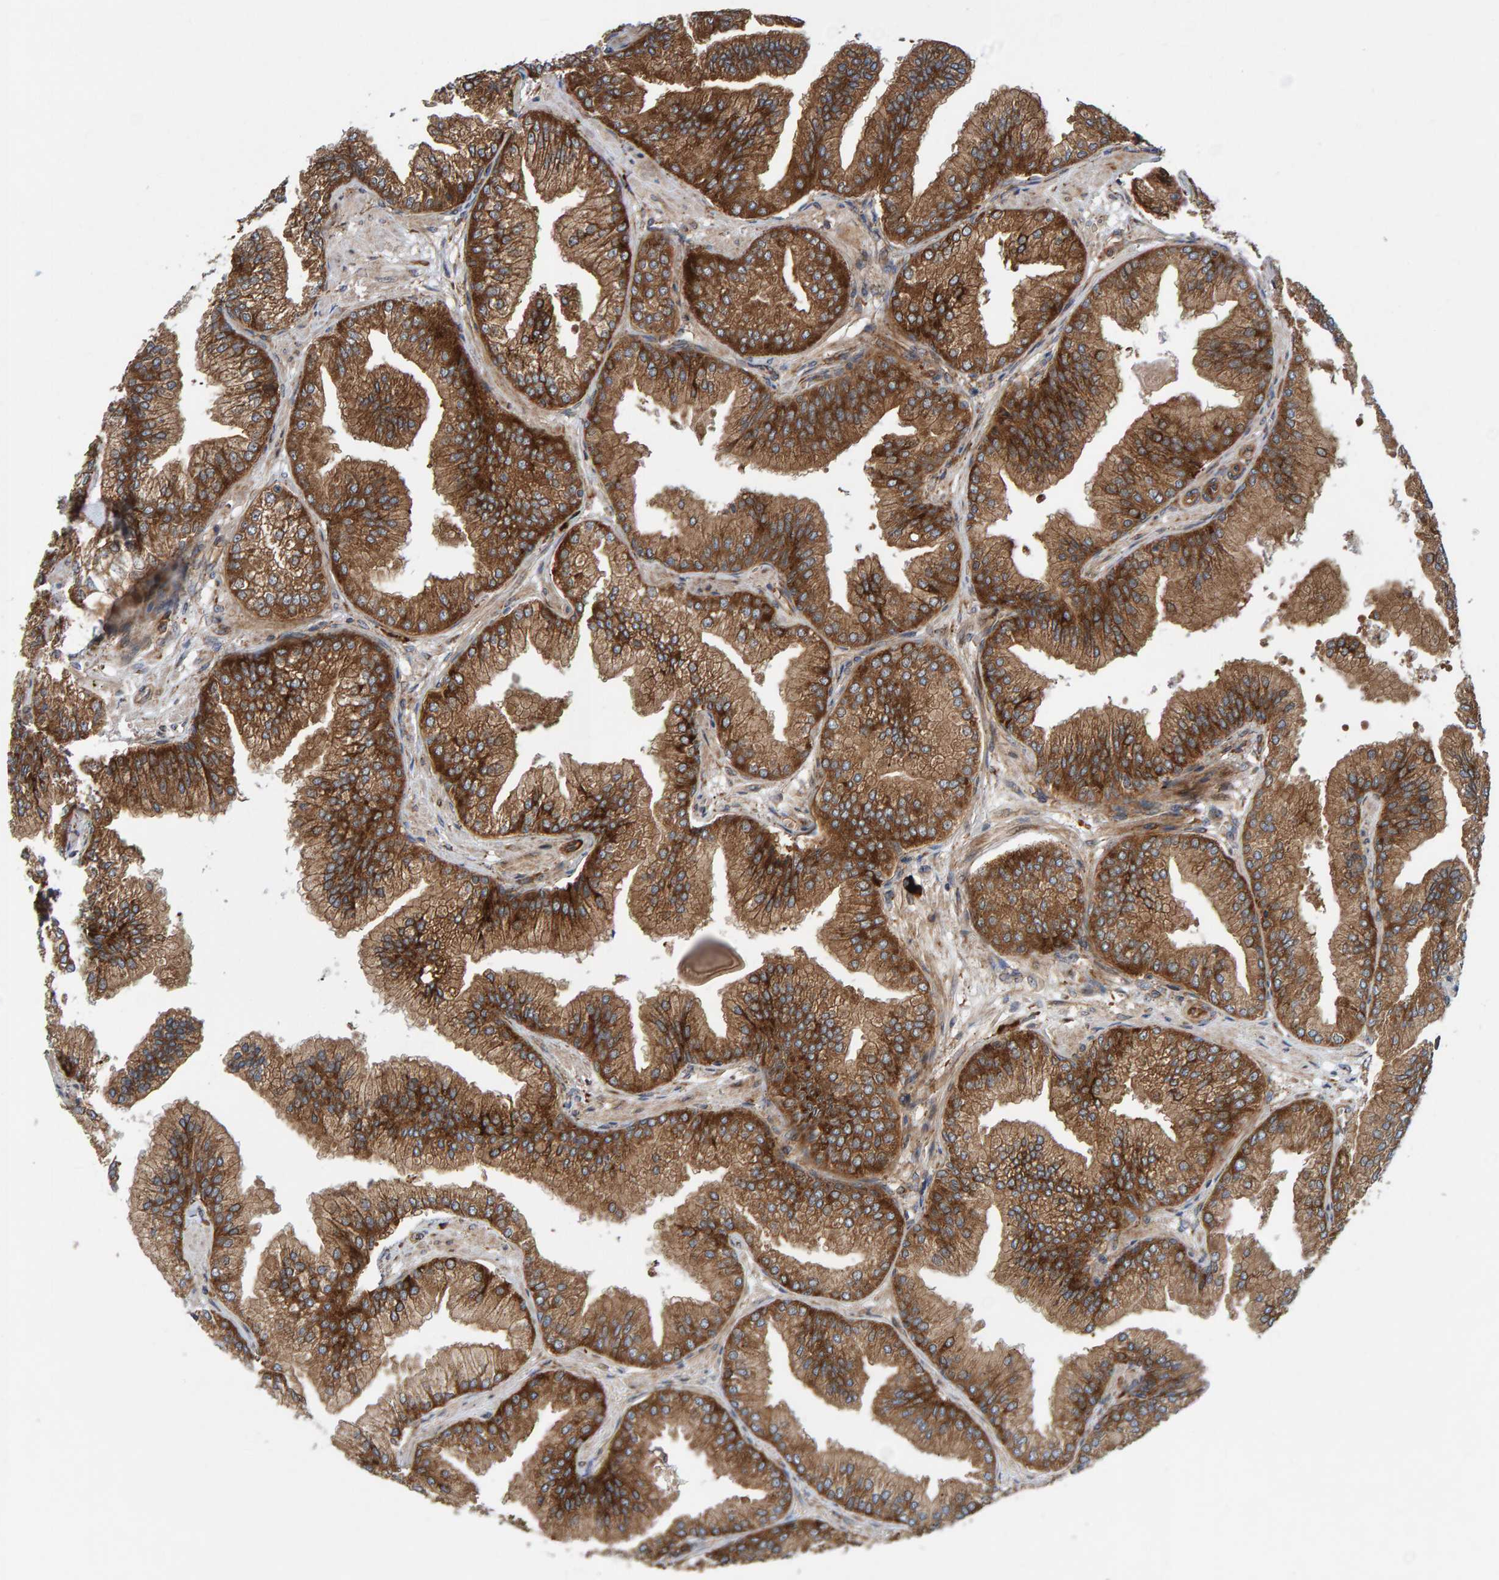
{"staining": {"intensity": "moderate", "quantity": ">75%", "location": "cytoplasmic/membranous"}, "tissue": "prostate cancer", "cell_type": "Tumor cells", "image_type": "cancer", "snomed": [{"axis": "morphology", "description": "Adenocarcinoma, Low grade"}, {"axis": "topography", "description": "Prostate"}], "caption": "Protein analysis of prostate low-grade adenocarcinoma tissue reveals moderate cytoplasmic/membranous positivity in approximately >75% of tumor cells. (DAB IHC with brightfield microscopy, high magnification).", "gene": "KIAA0753", "patient": {"sex": "male", "age": 52}}